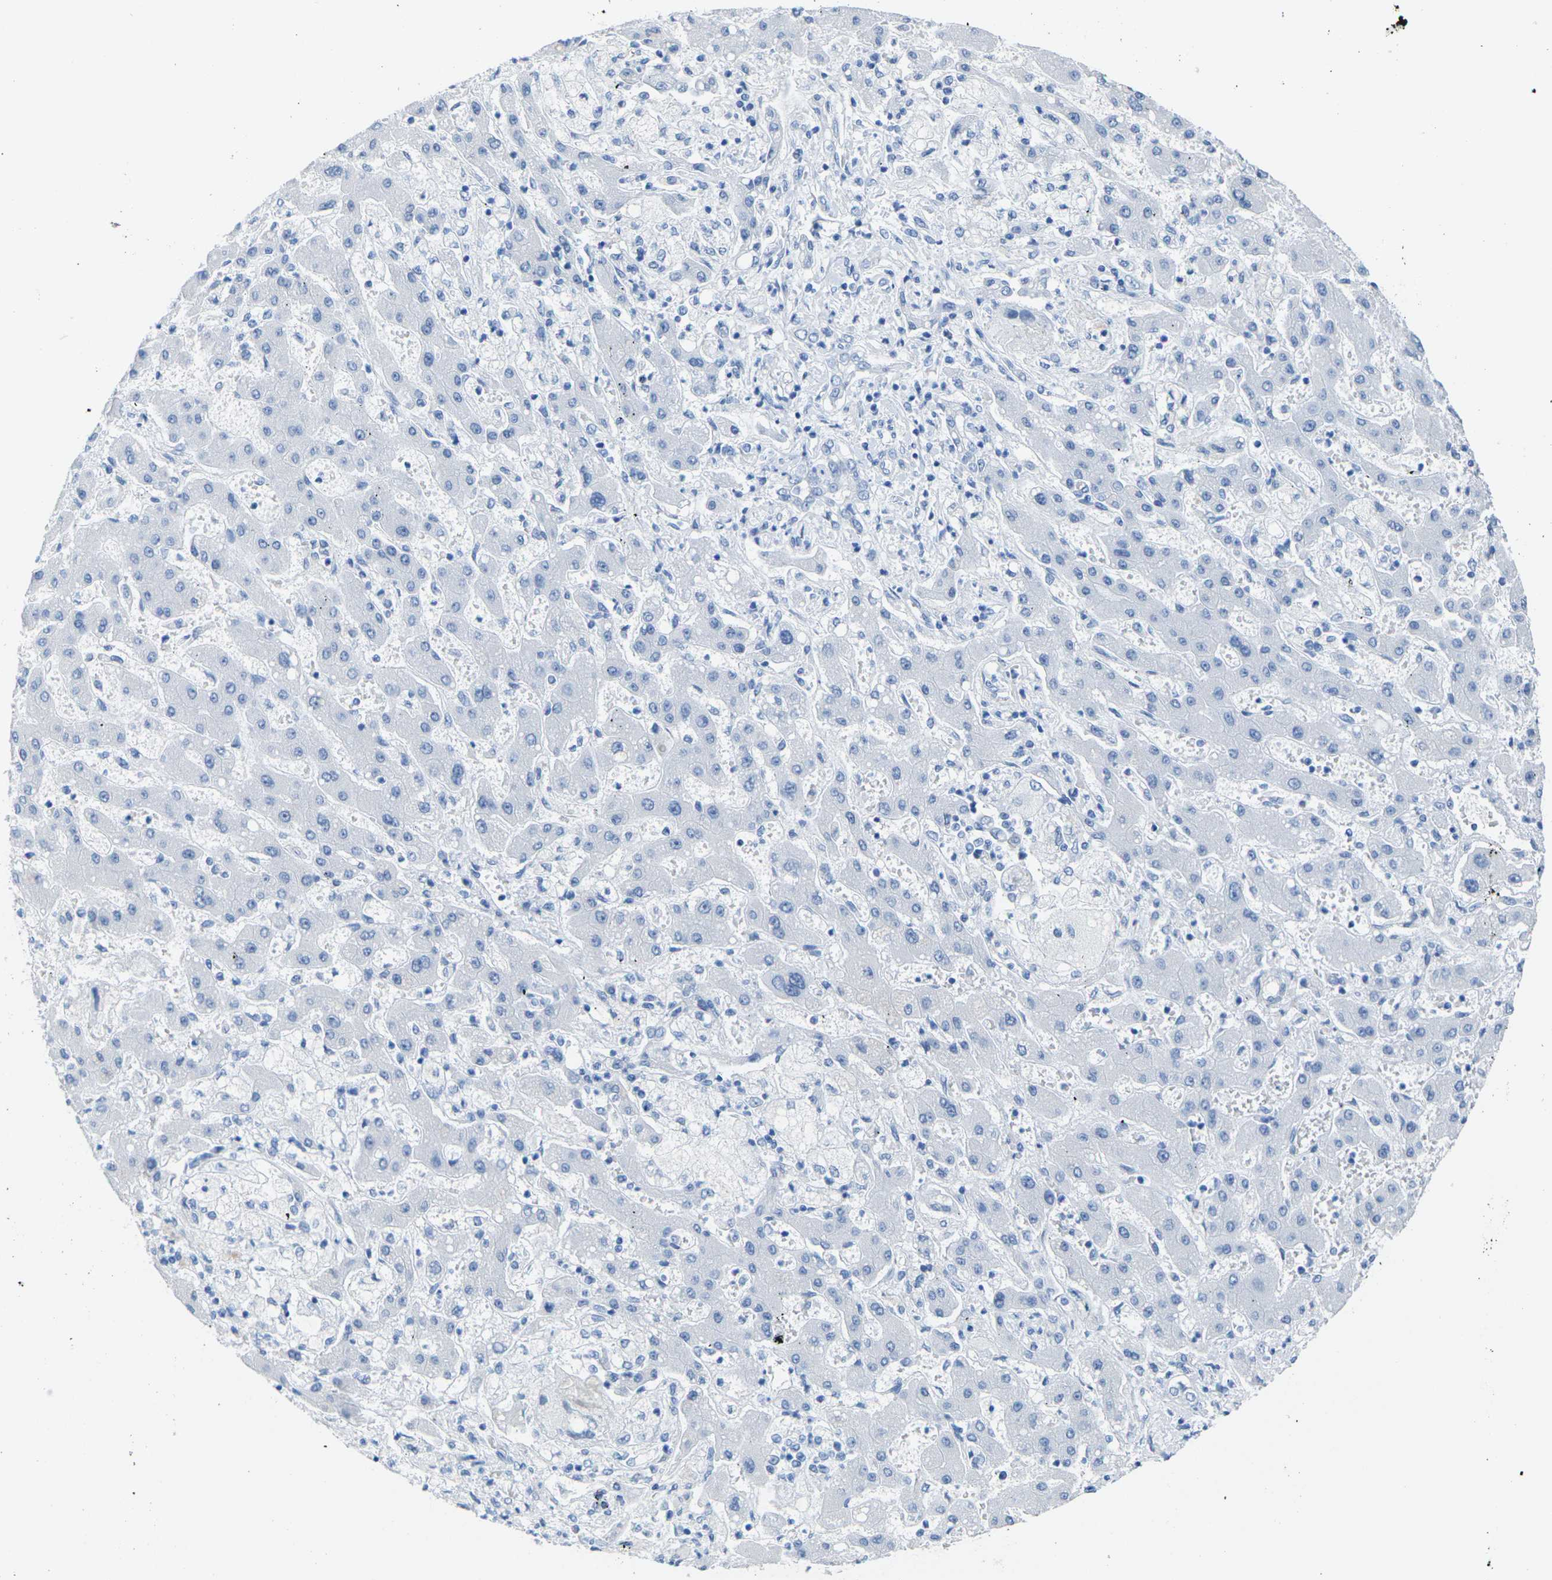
{"staining": {"intensity": "negative", "quantity": "none", "location": "none"}, "tissue": "liver cancer", "cell_type": "Tumor cells", "image_type": "cancer", "snomed": [{"axis": "morphology", "description": "Cholangiocarcinoma"}, {"axis": "topography", "description": "Liver"}], "caption": "High power microscopy image of an immunohistochemistry (IHC) micrograph of liver cancer, revealing no significant expression in tumor cells. (DAB immunohistochemistry visualized using brightfield microscopy, high magnification).", "gene": "CNN1", "patient": {"sex": "male", "age": 50}}